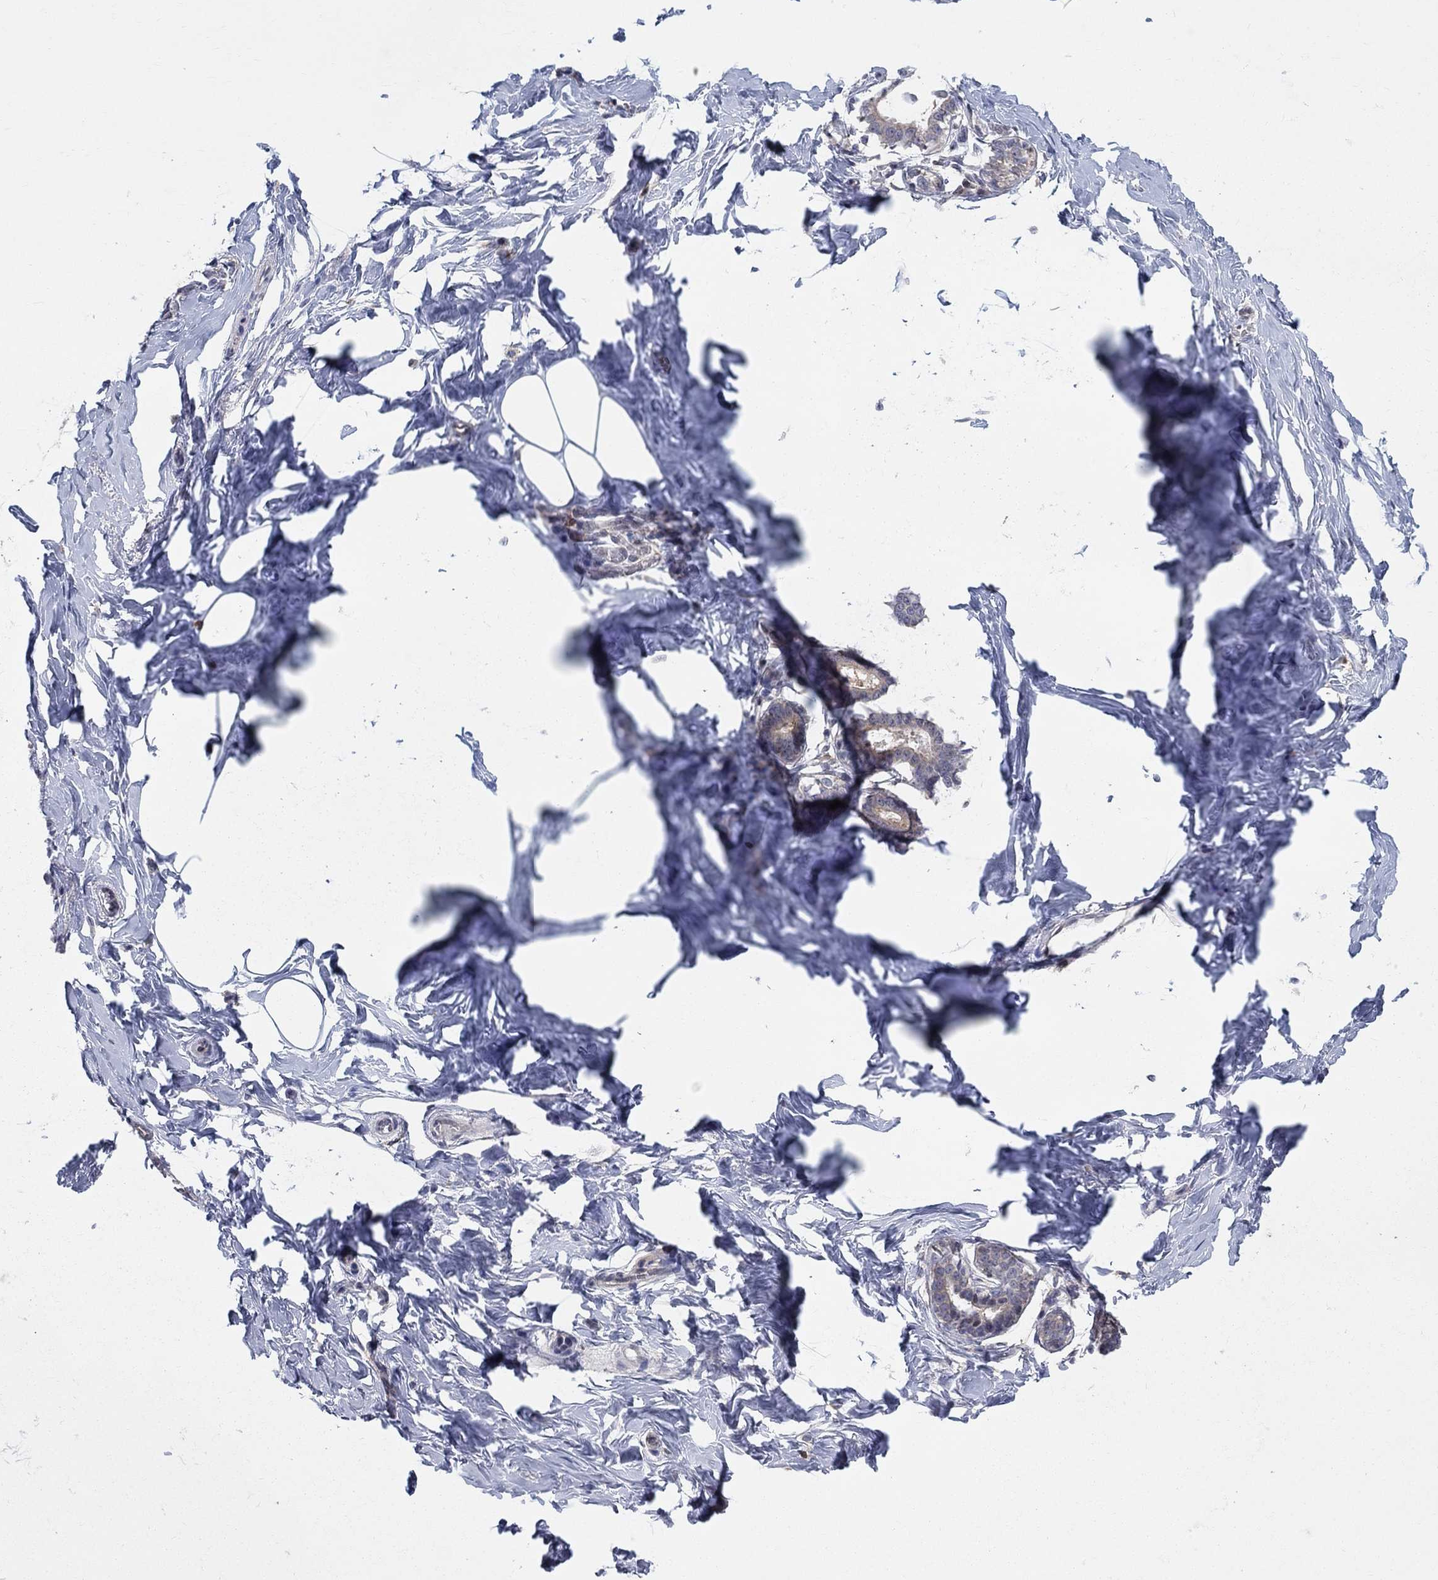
{"staining": {"intensity": "negative", "quantity": "none", "location": "none"}, "tissue": "breast", "cell_type": "Adipocytes", "image_type": "normal", "snomed": [{"axis": "morphology", "description": "Normal tissue, NOS"}, {"axis": "morphology", "description": "Lobular carcinoma, in situ"}, {"axis": "topography", "description": "Breast"}], "caption": "DAB (3,3'-diaminobenzidine) immunohistochemical staining of benign human breast shows no significant expression in adipocytes. (DAB (3,3'-diaminobenzidine) IHC visualized using brightfield microscopy, high magnification).", "gene": "ZNHIT3", "patient": {"sex": "female", "age": 35}}